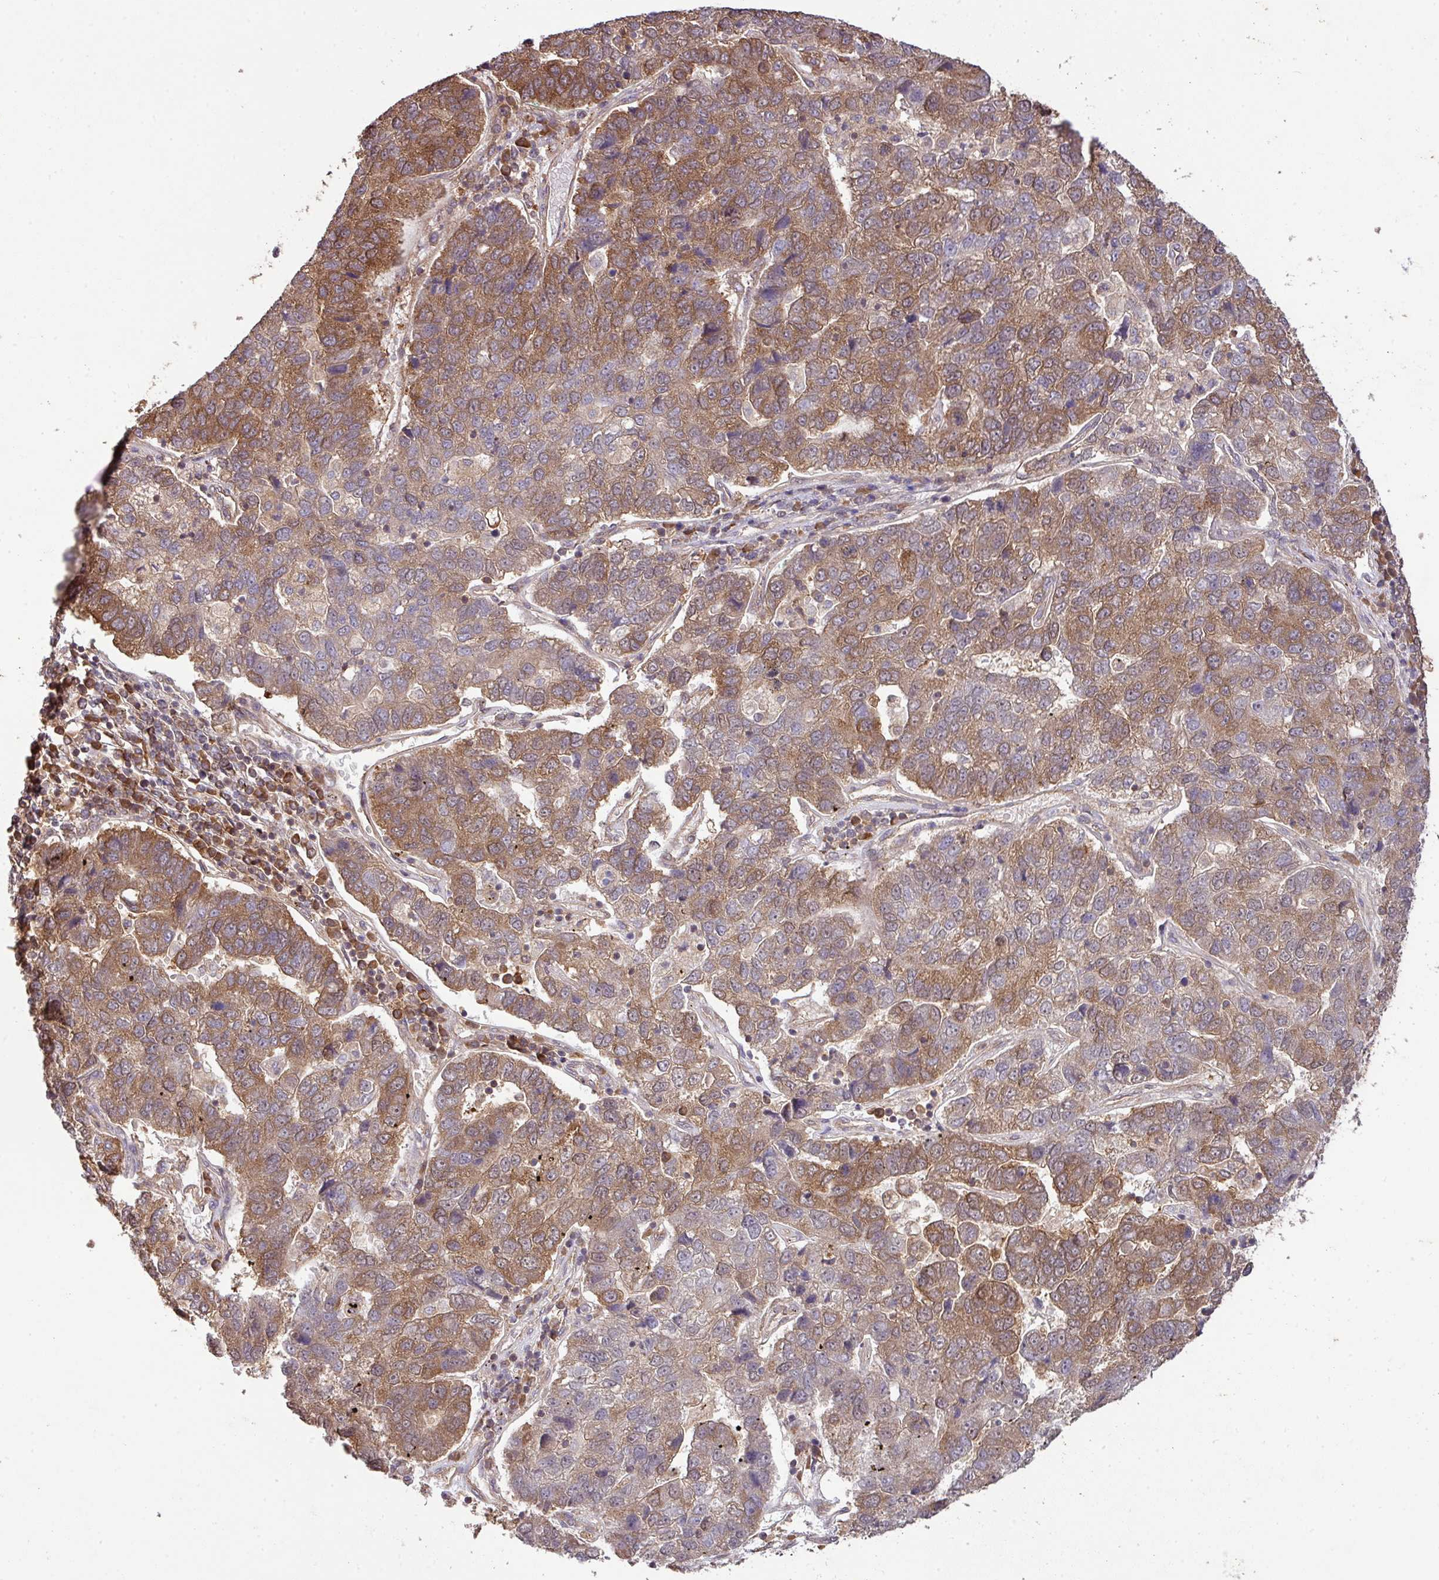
{"staining": {"intensity": "moderate", "quantity": ">75%", "location": "cytoplasmic/membranous"}, "tissue": "pancreatic cancer", "cell_type": "Tumor cells", "image_type": "cancer", "snomed": [{"axis": "morphology", "description": "Adenocarcinoma, NOS"}, {"axis": "topography", "description": "Pancreas"}], "caption": "Human pancreatic adenocarcinoma stained for a protein (brown) demonstrates moderate cytoplasmic/membranous positive positivity in about >75% of tumor cells.", "gene": "GSPT1", "patient": {"sex": "female", "age": 61}}